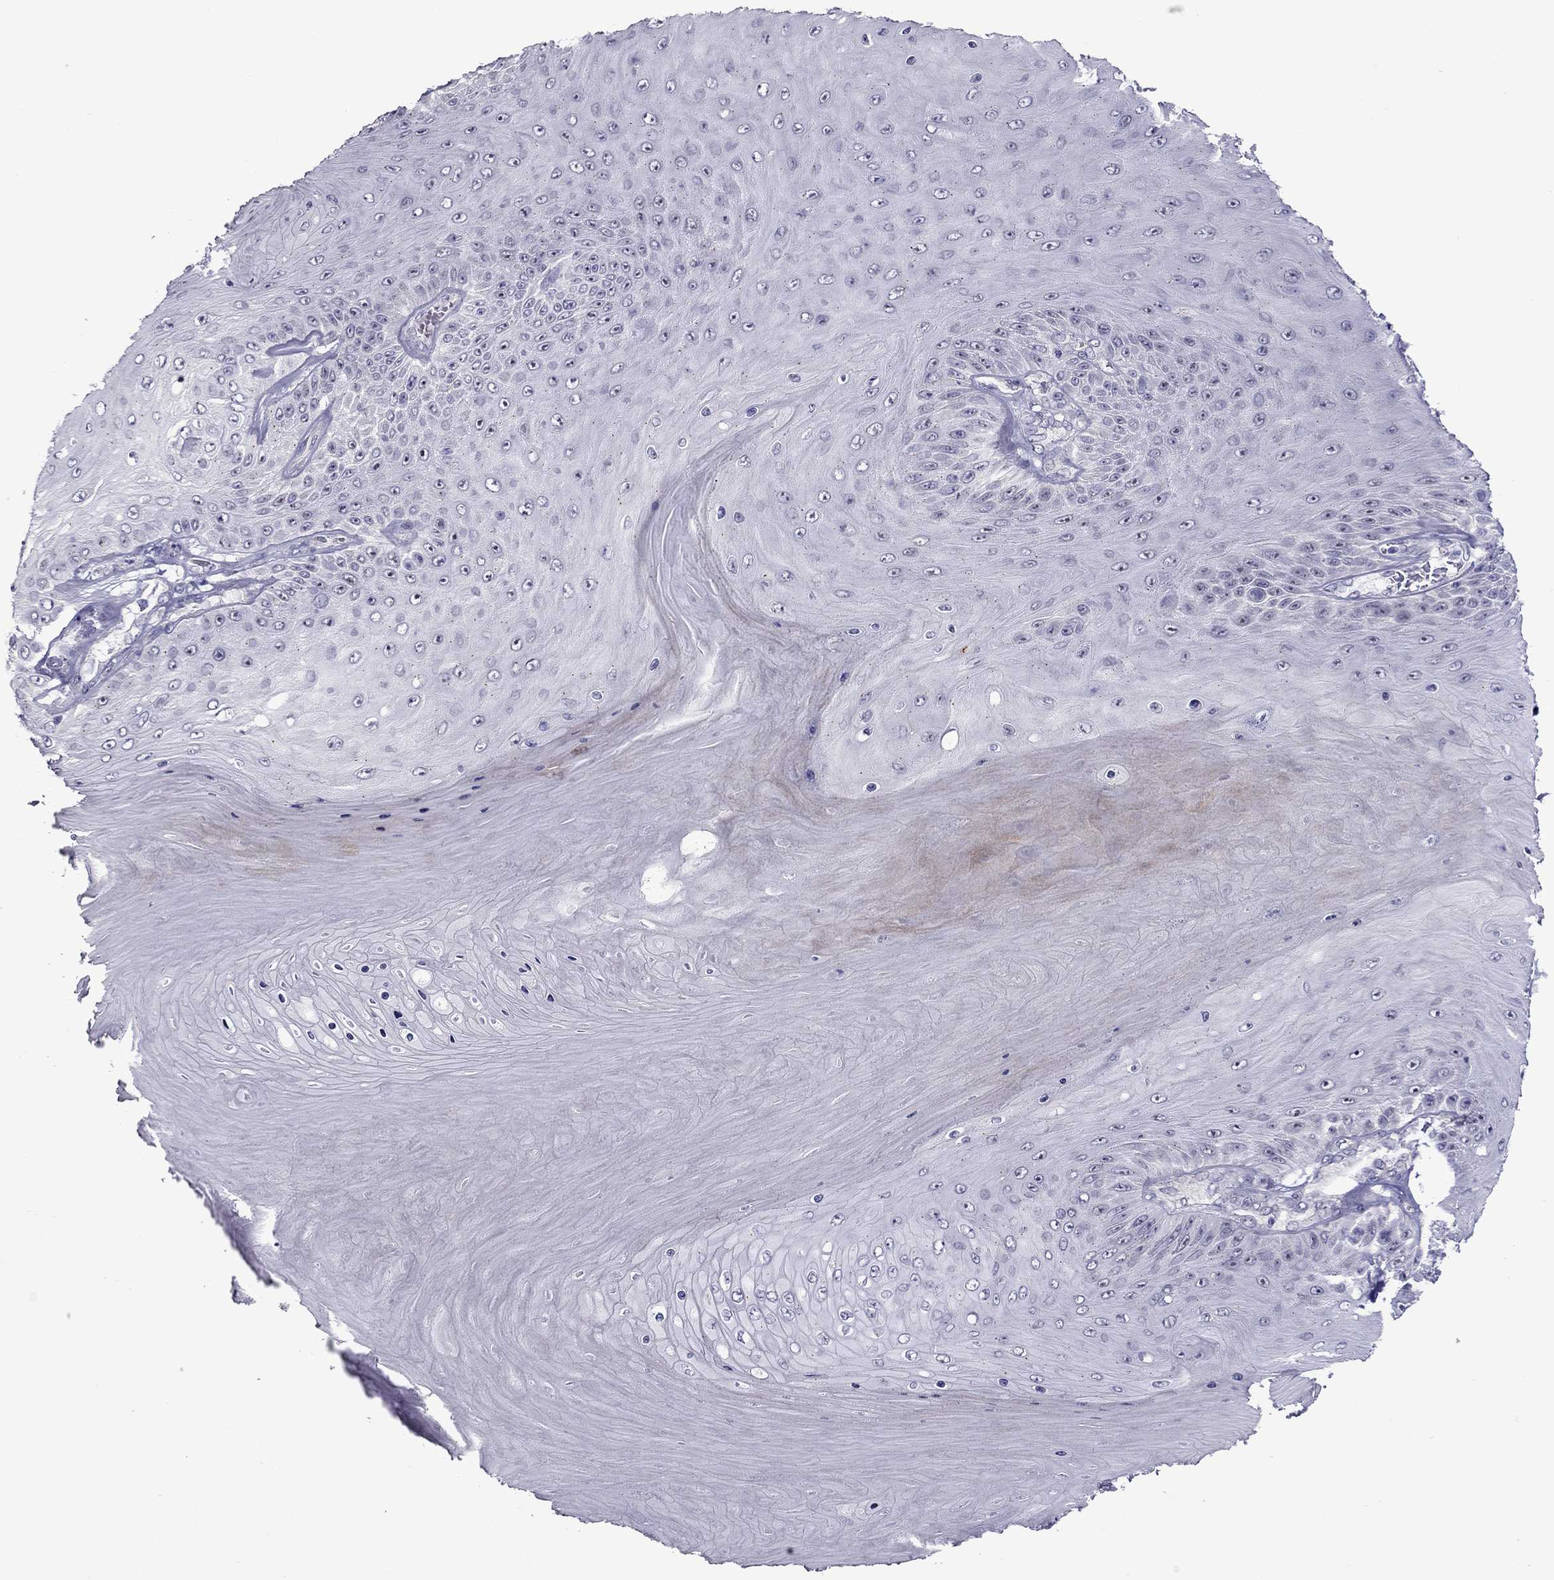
{"staining": {"intensity": "negative", "quantity": "none", "location": "none"}, "tissue": "skin cancer", "cell_type": "Tumor cells", "image_type": "cancer", "snomed": [{"axis": "morphology", "description": "Squamous cell carcinoma, NOS"}, {"axis": "topography", "description": "Skin"}], "caption": "This is an IHC image of human skin cancer (squamous cell carcinoma). There is no positivity in tumor cells.", "gene": "MYBPH", "patient": {"sex": "male", "age": 62}}